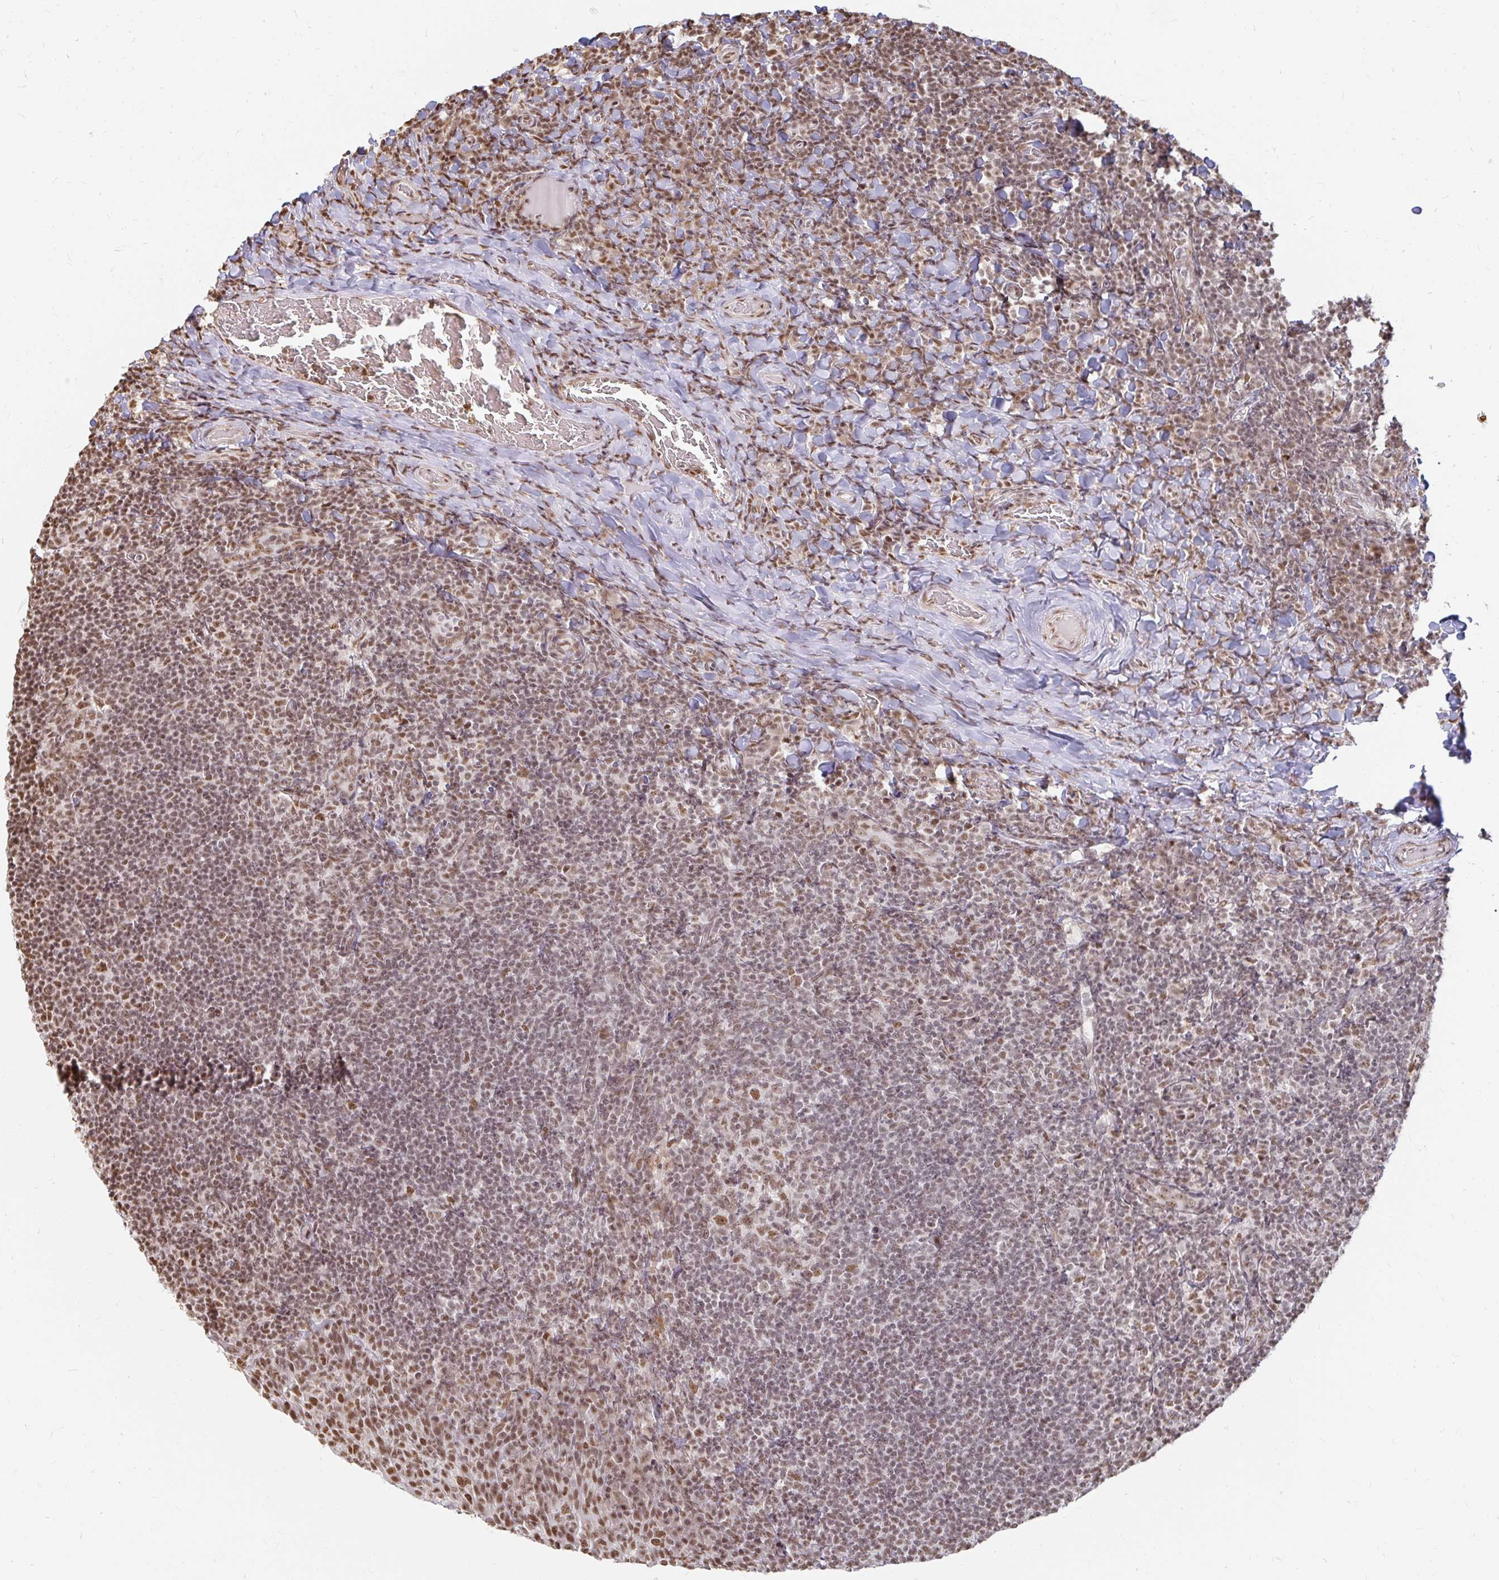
{"staining": {"intensity": "moderate", "quantity": ">75%", "location": "nuclear"}, "tissue": "tonsil", "cell_type": "Germinal center cells", "image_type": "normal", "snomed": [{"axis": "morphology", "description": "Normal tissue, NOS"}, {"axis": "topography", "description": "Tonsil"}], "caption": "The photomicrograph reveals staining of benign tonsil, revealing moderate nuclear protein expression (brown color) within germinal center cells.", "gene": "HNRNPU", "patient": {"sex": "female", "age": 10}}